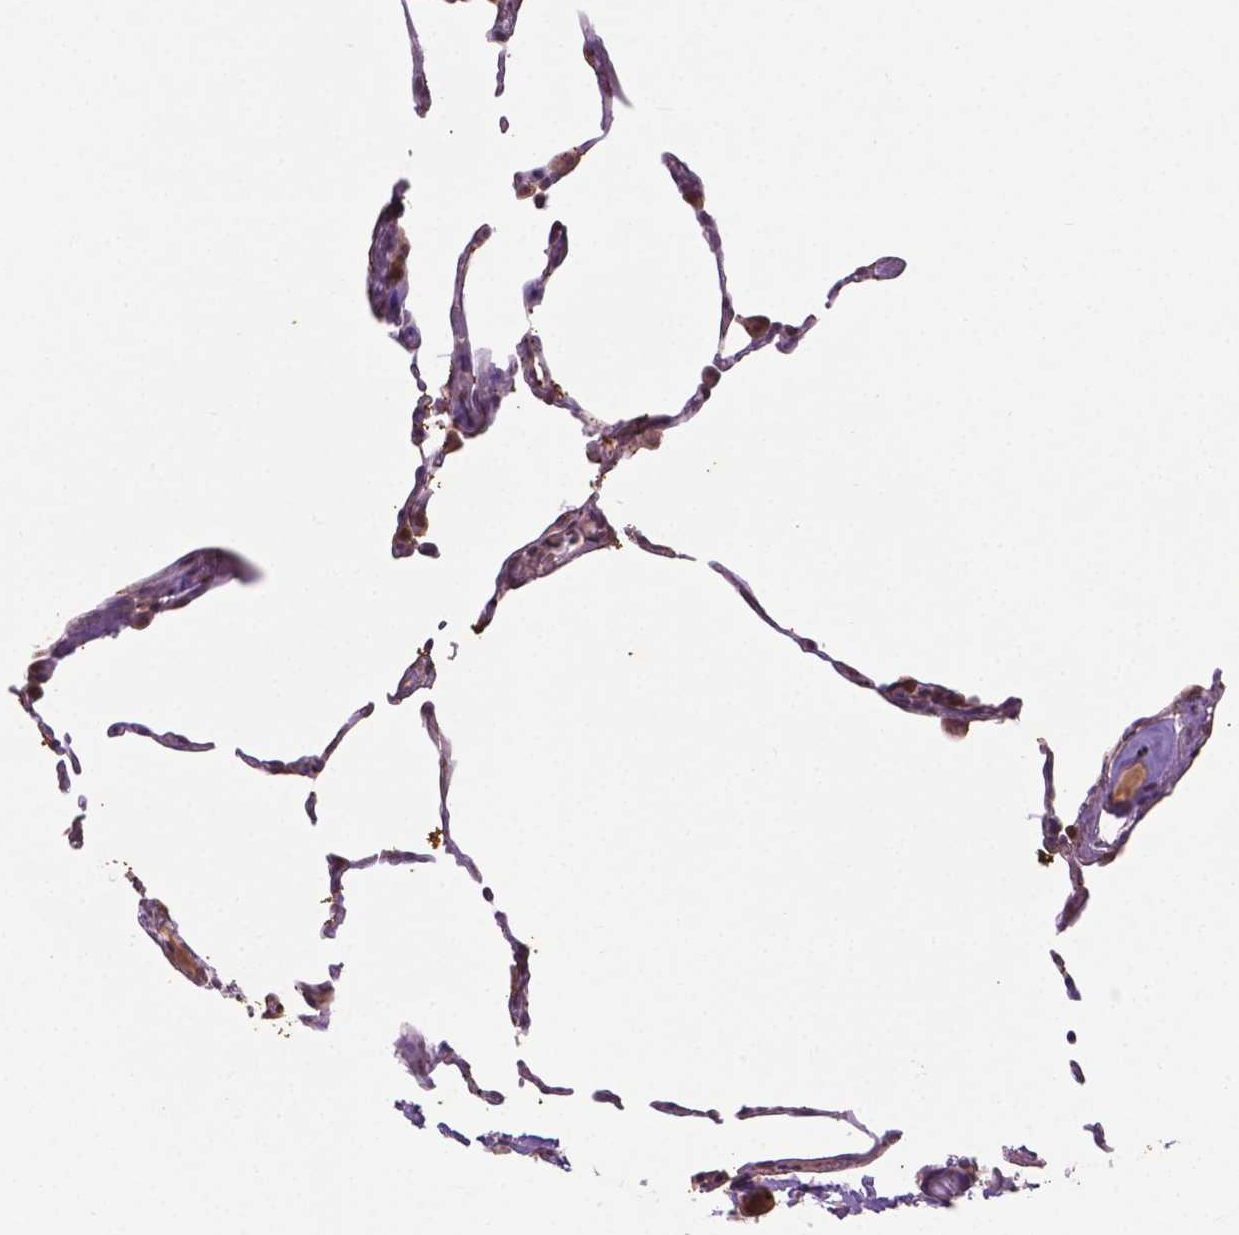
{"staining": {"intensity": "moderate", "quantity": ">75%", "location": "cytoplasmic/membranous,nuclear"}, "tissue": "lung", "cell_type": "Alveolar cells", "image_type": "normal", "snomed": [{"axis": "morphology", "description": "Normal tissue, NOS"}, {"axis": "topography", "description": "Lung"}], "caption": "Protein staining of benign lung exhibits moderate cytoplasmic/membranous,nuclear expression in approximately >75% of alveolar cells. (DAB IHC with brightfield microscopy, high magnification).", "gene": "ENSG00000289700", "patient": {"sex": "female", "age": 57}}